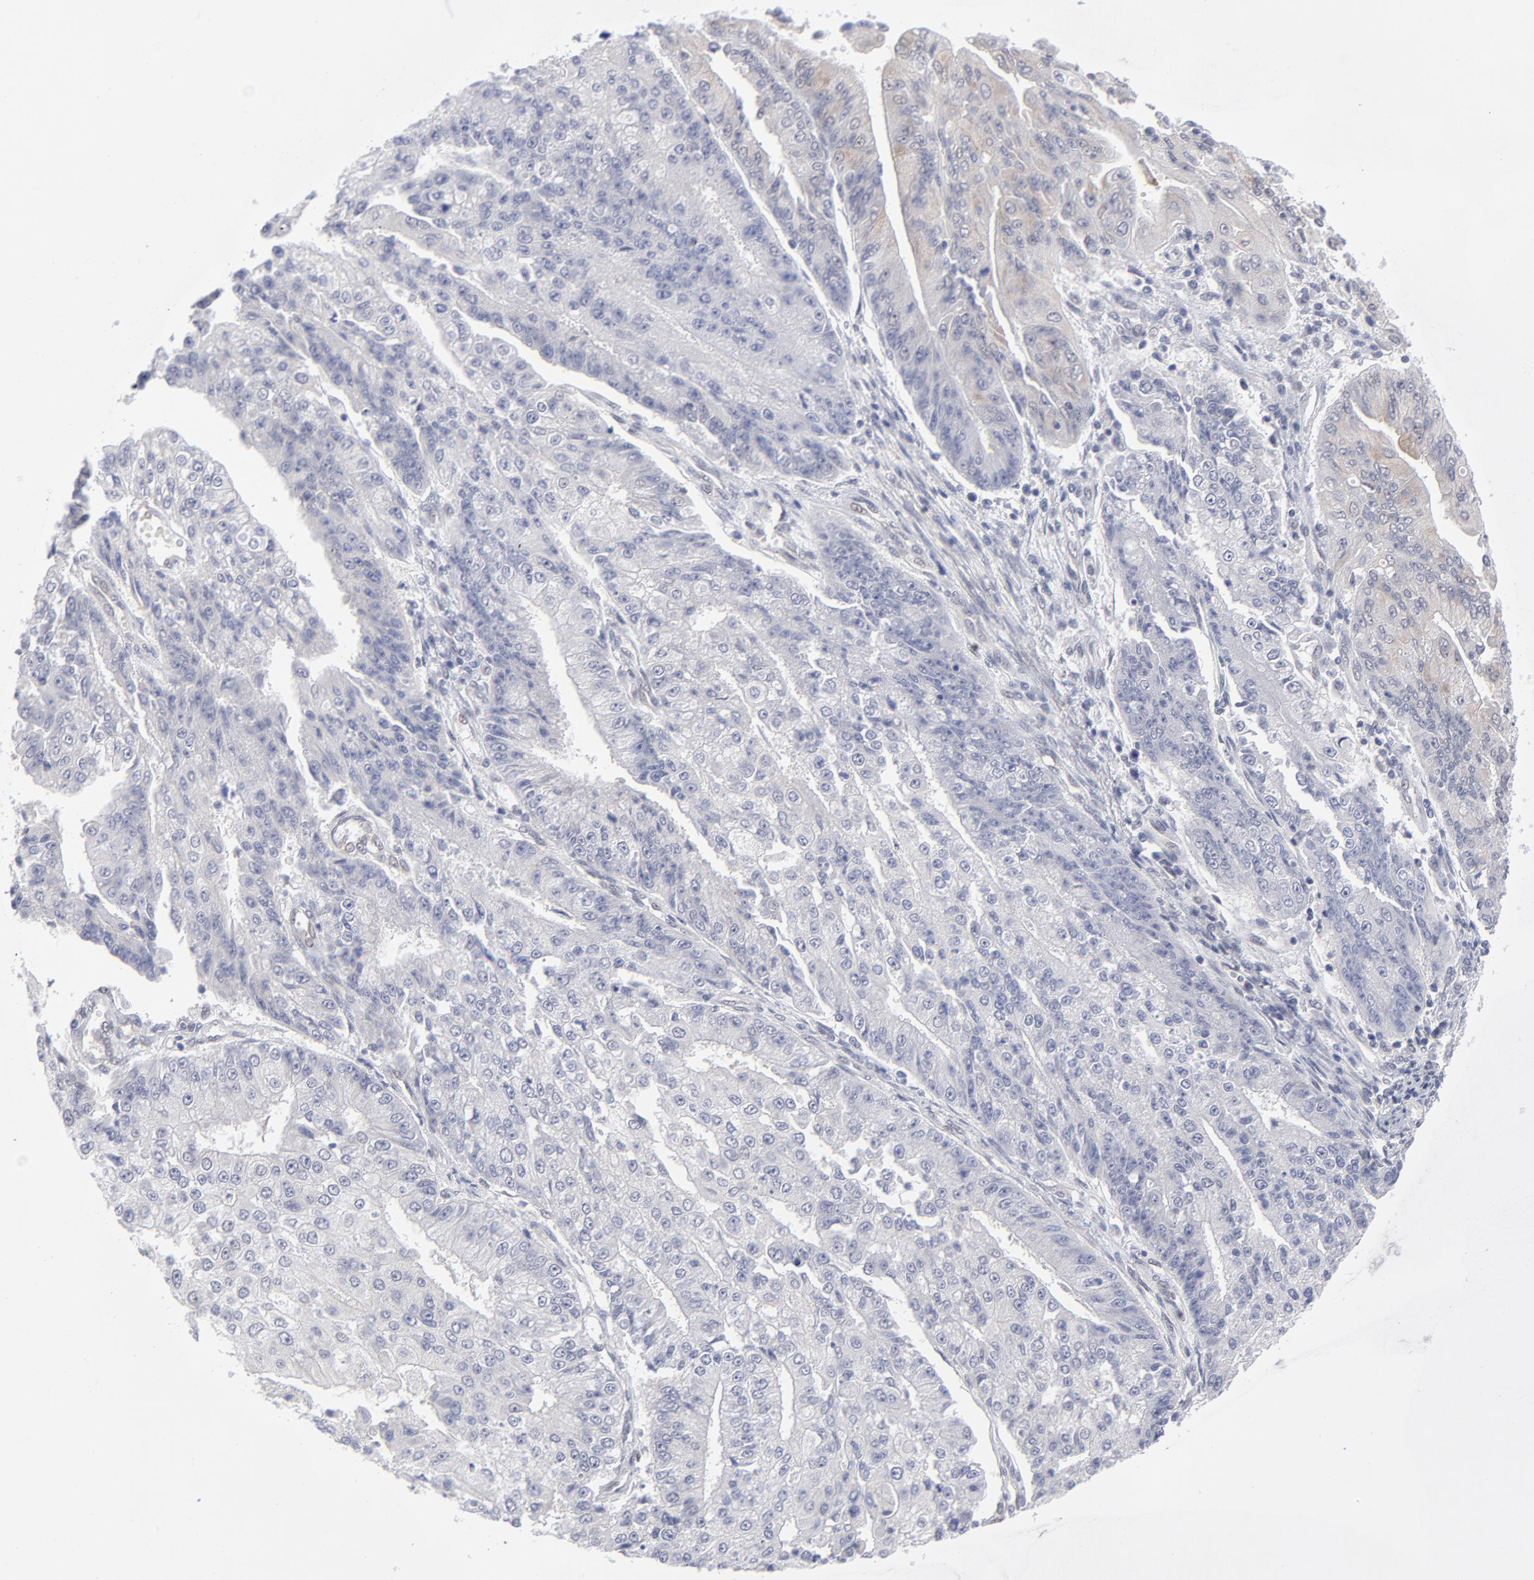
{"staining": {"intensity": "negative", "quantity": "none", "location": "none"}, "tissue": "endometrial cancer", "cell_type": "Tumor cells", "image_type": "cancer", "snomed": [{"axis": "morphology", "description": "Adenocarcinoma, NOS"}, {"axis": "topography", "description": "Endometrium"}], "caption": "An immunohistochemistry image of endometrial cancer (adenocarcinoma) is shown. There is no staining in tumor cells of endometrial cancer (adenocarcinoma).", "gene": "NBN", "patient": {"sex": "female", "age": 75}}